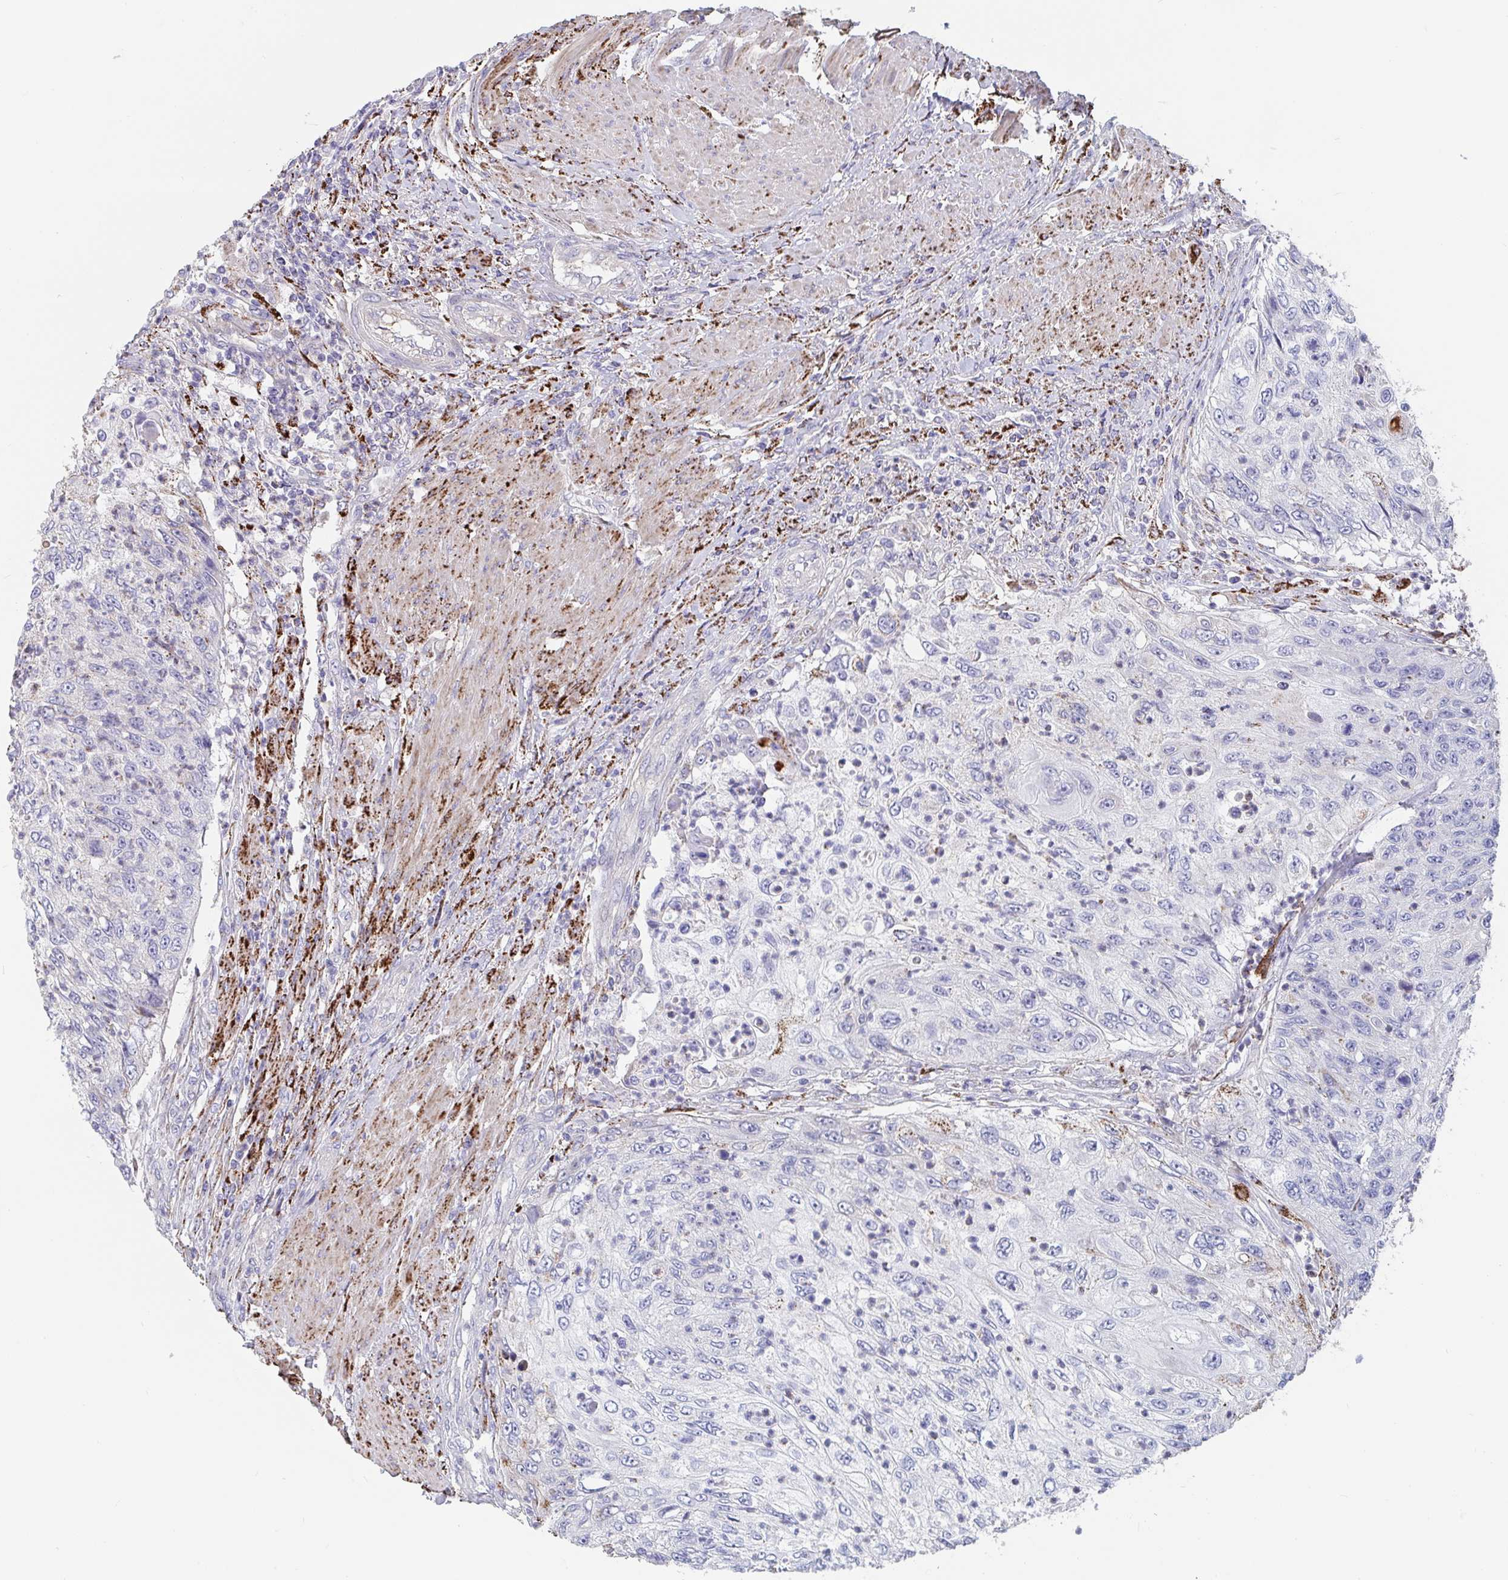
{"staining": {"intensity": "negative", "quantity": "none", "location": "none"}, "tissue": "urothelial cancer", "cell_type": "Tumor cells", "image_type": "cancer", "snomed": [{"axis": "morphology", "description": "Urothelial carcinoma, High grade"}, {"axis": "topography", "description": "Urinary bladder"}], "caption": "Immunohistochemistry (IHC) histopathology image of neoplastic tissue: urothelial carcinoma (high-grade) stained with DAB demonstrates no significant protein staining in tumor cells.", "gene": "FAM156B", "patient": {"sex": "female", "age": 60}}